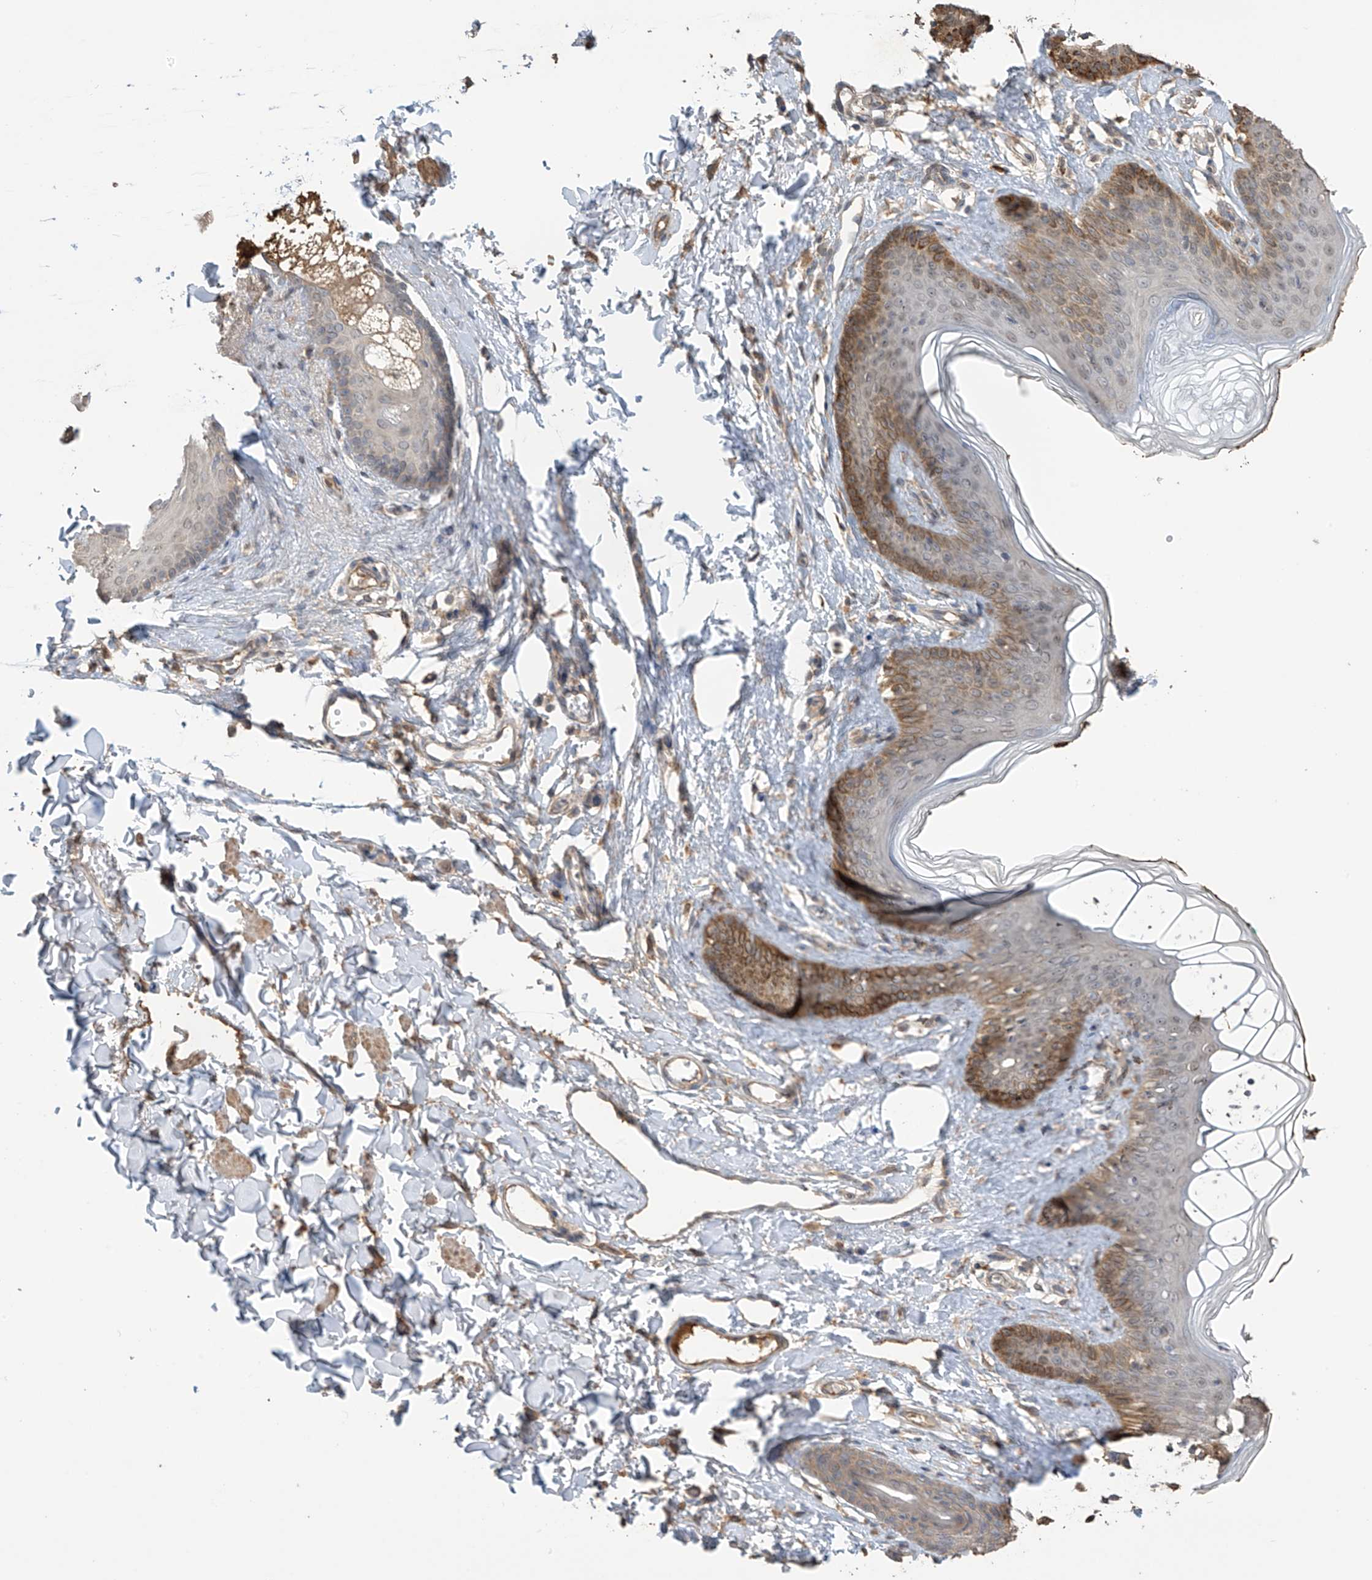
{"staining": {"intensity": "moderate", "quantity": "25%-75%", "location": "cytoplasmic/membranous"}, "tissue": "skin", "cell_type": "Epidermal cells", "image_type": "normal", "snomed": [{"axis": "morphology", "description": "Normal tissue, NOS"}, {"axis": "morphology", "description": "Squamous cell carcinoma, NOS"}, {"axis": "topography", "description": "Vulva"}], "caption": "A micrograph of human skin stained for a protein shows moderate cytoplasmic/membranous brown staining in epidermal cells. (DAB IHC, brown staining for protein, blue staining for nuclei).", "gene": "SLFN14", "patient": {"sex": "female", "age": 85}}